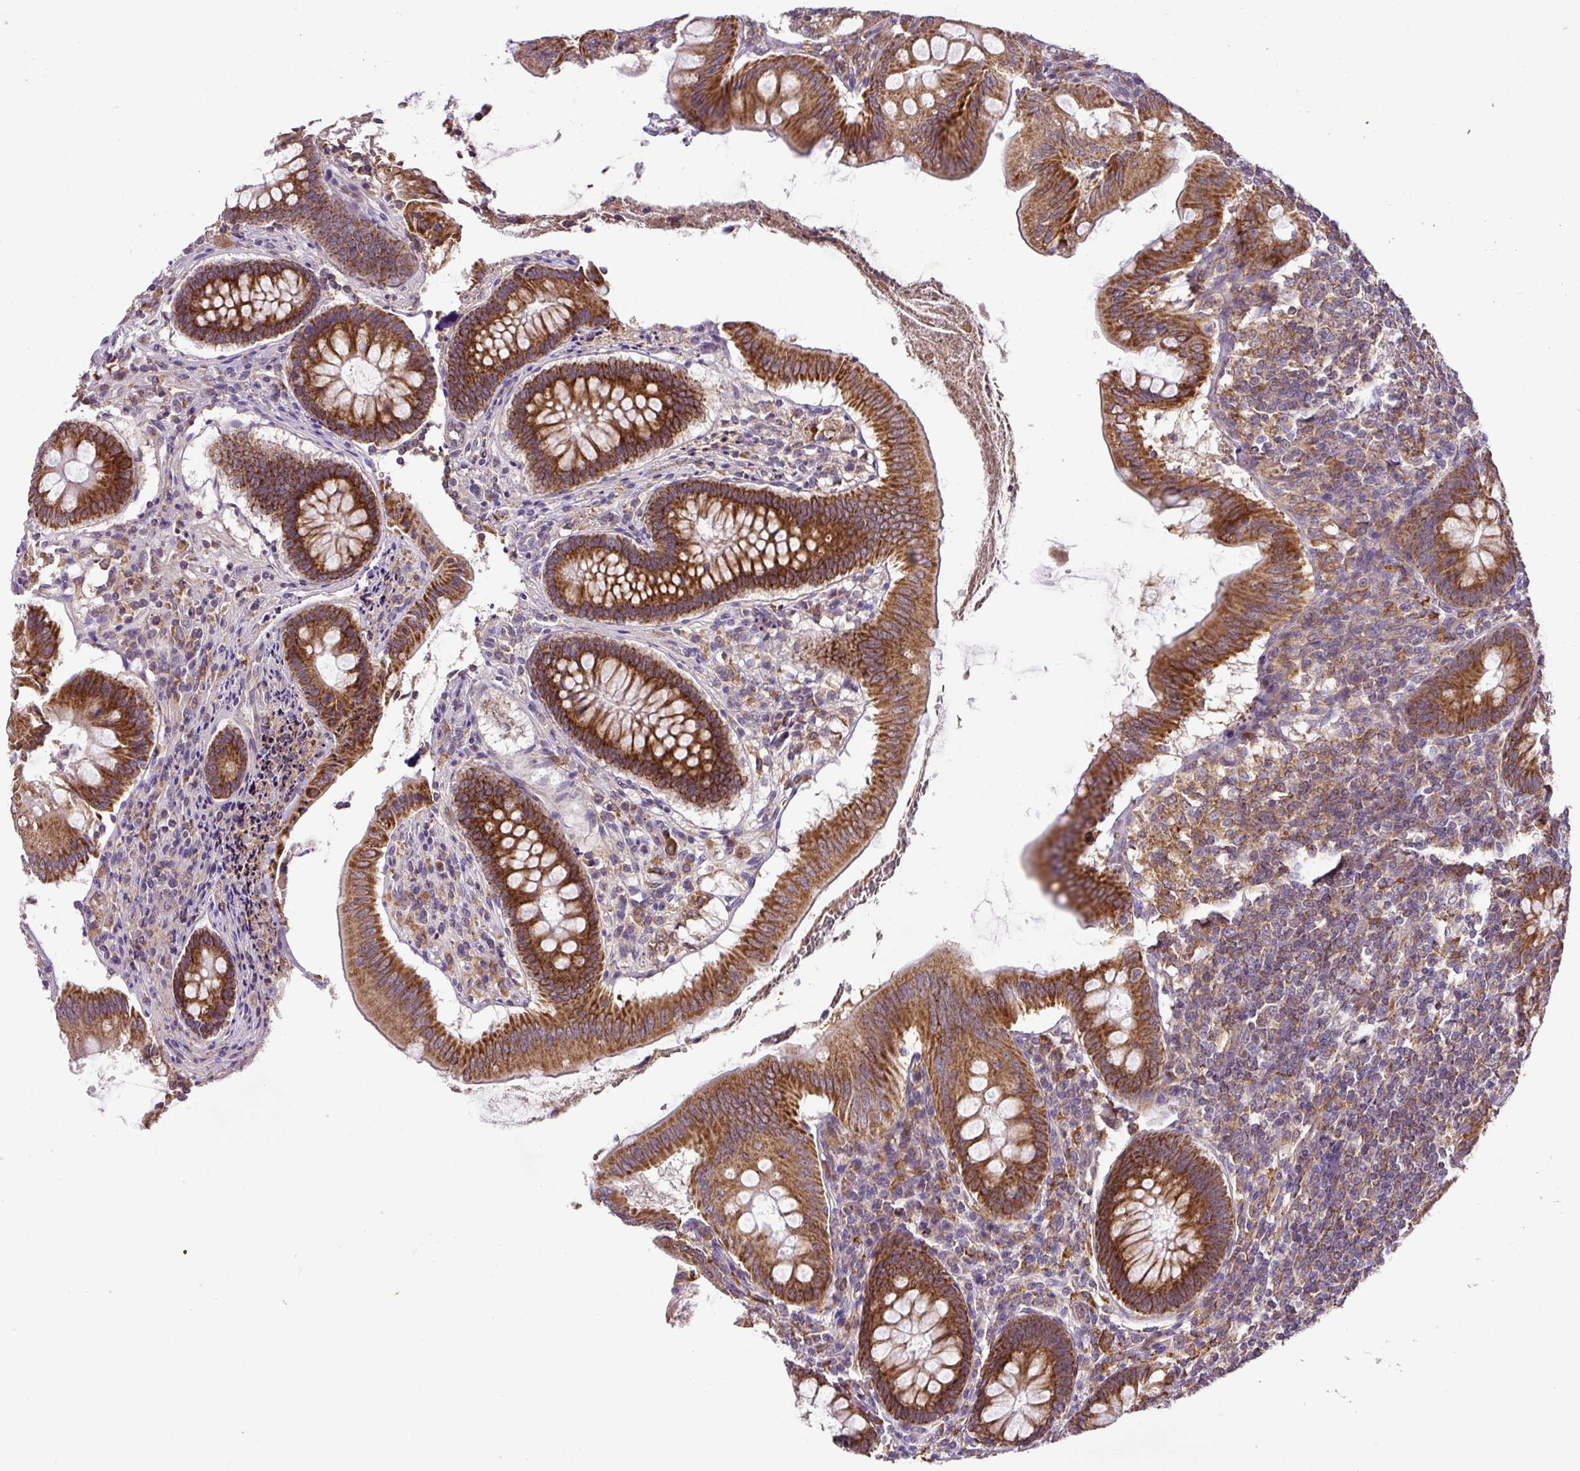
{"staining": {"intensity": "strong", "quantity": ">75%", "location": "cytoplasmic/membranous"}, "tissue": "appendix", "cell_type": "Glandular cells", "image_type": "normal", "snomed": [{"axis": "morphology", "description": "Normal tissue, NOS"}, {"axis": "topography", "description": "Appendix"}], "caption": "About >75% of glandular cells in normal appendix reveal strong cytoplasmic/membranous protein positivity as visualized by brown immunohistochemical staining.", "gene": "ZNF513", "patient": {"sex": "female", "age": 51}}